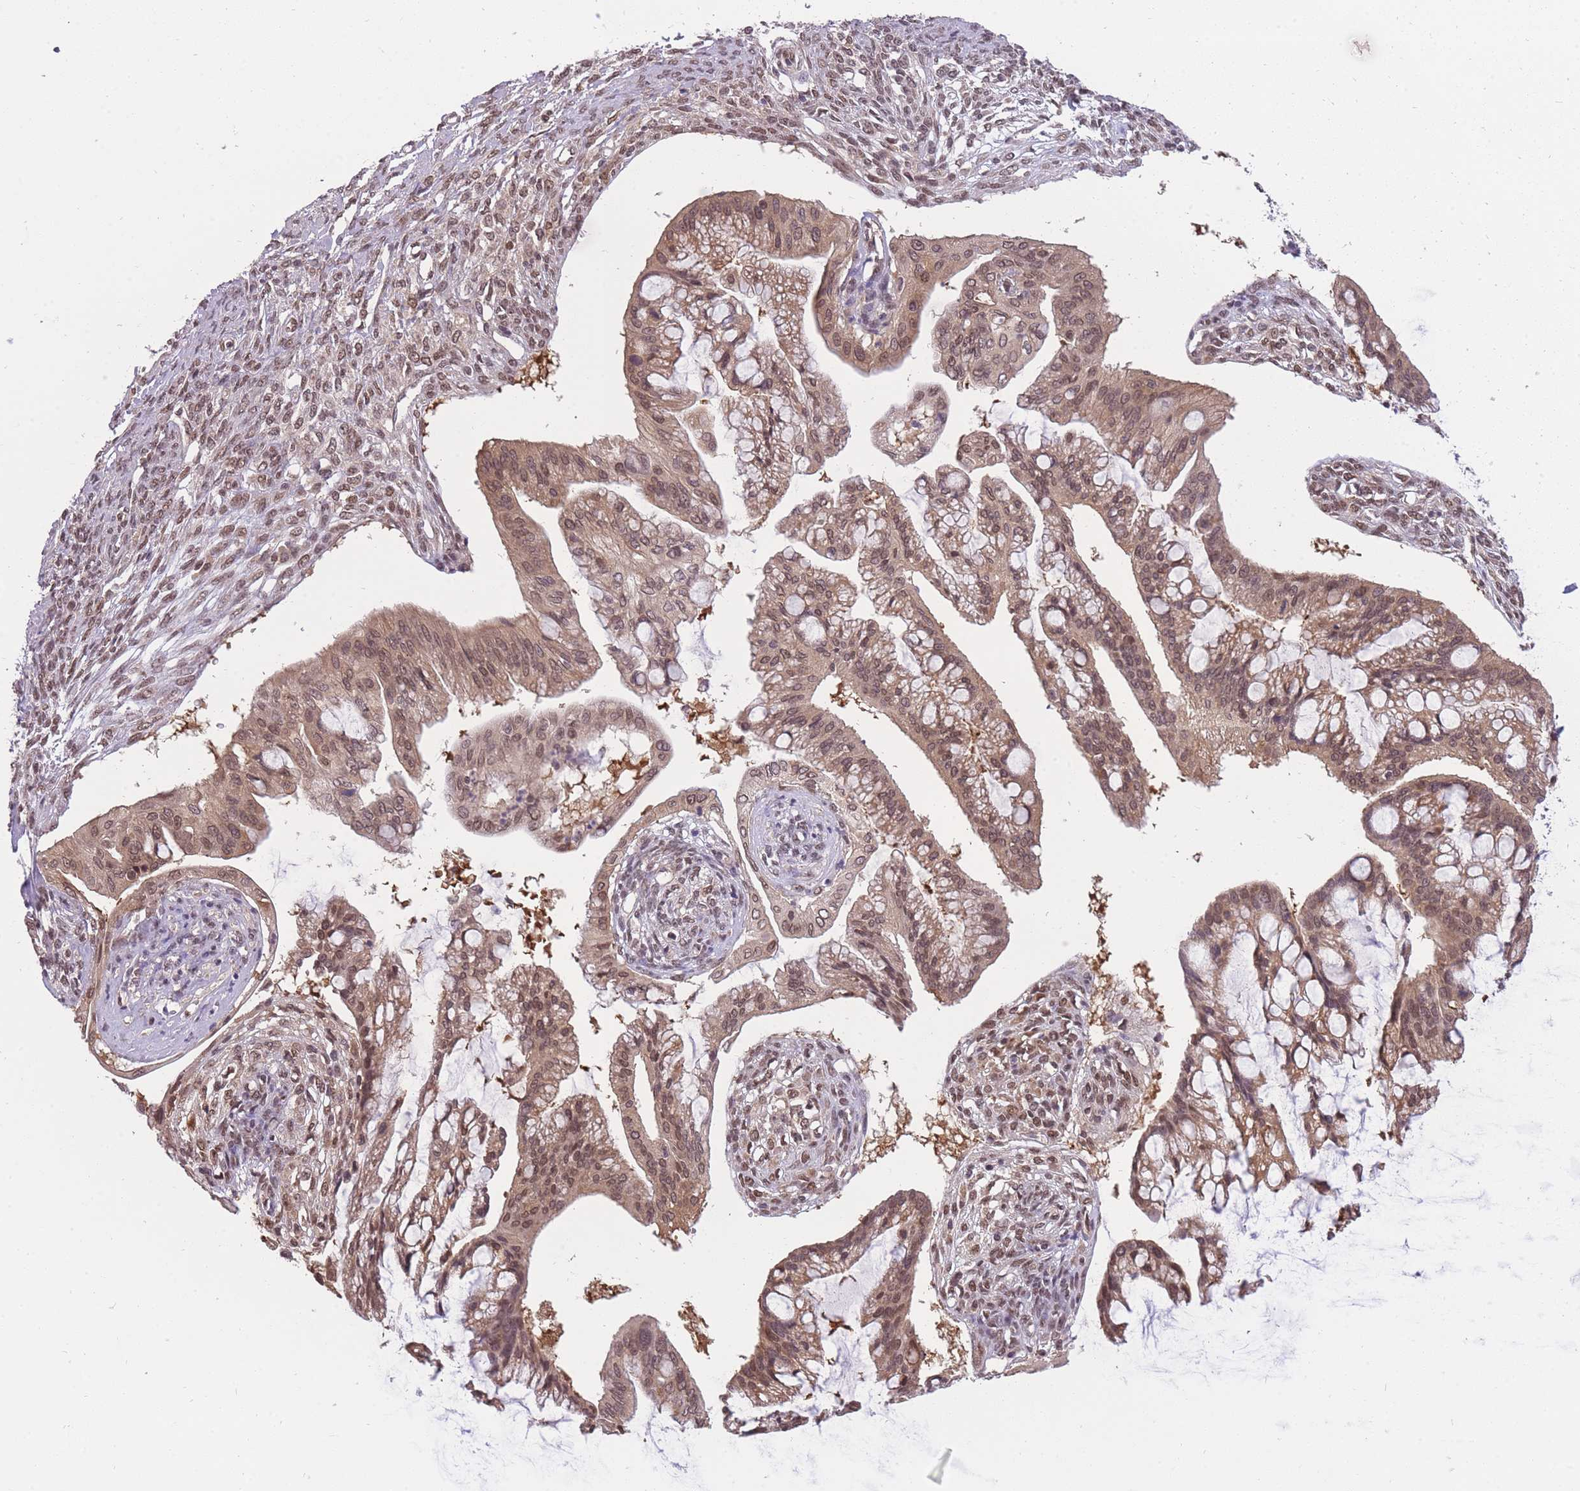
{"staining": {"intensity": "moderate", "quantity": ">75%", "location": "cytoplasmic/membranous,nuclear"}, "tissue": "ovarian cancer", "cell_type": "Tumor cells", "image_type": "cancer", "snomed": [{"axis": "morphology", "description": "Cystadenocarcinoma, mucinous, NOS"}, {"axis": "topography", "description": "Ovary"}], "caption": "A high-resolution micrograph shows immunohistochemistry (IHC) staining of mucinous cystadenocarcinoma (ovarian), which reveals moderate cytoplasmic/membranous and nuclear positivity in approximately >75% of tumor cells. (IHC, brightfield microscopy, high magnification).", "gene": "CDIP1", "patient": {"sex": "female", "age": 73}}